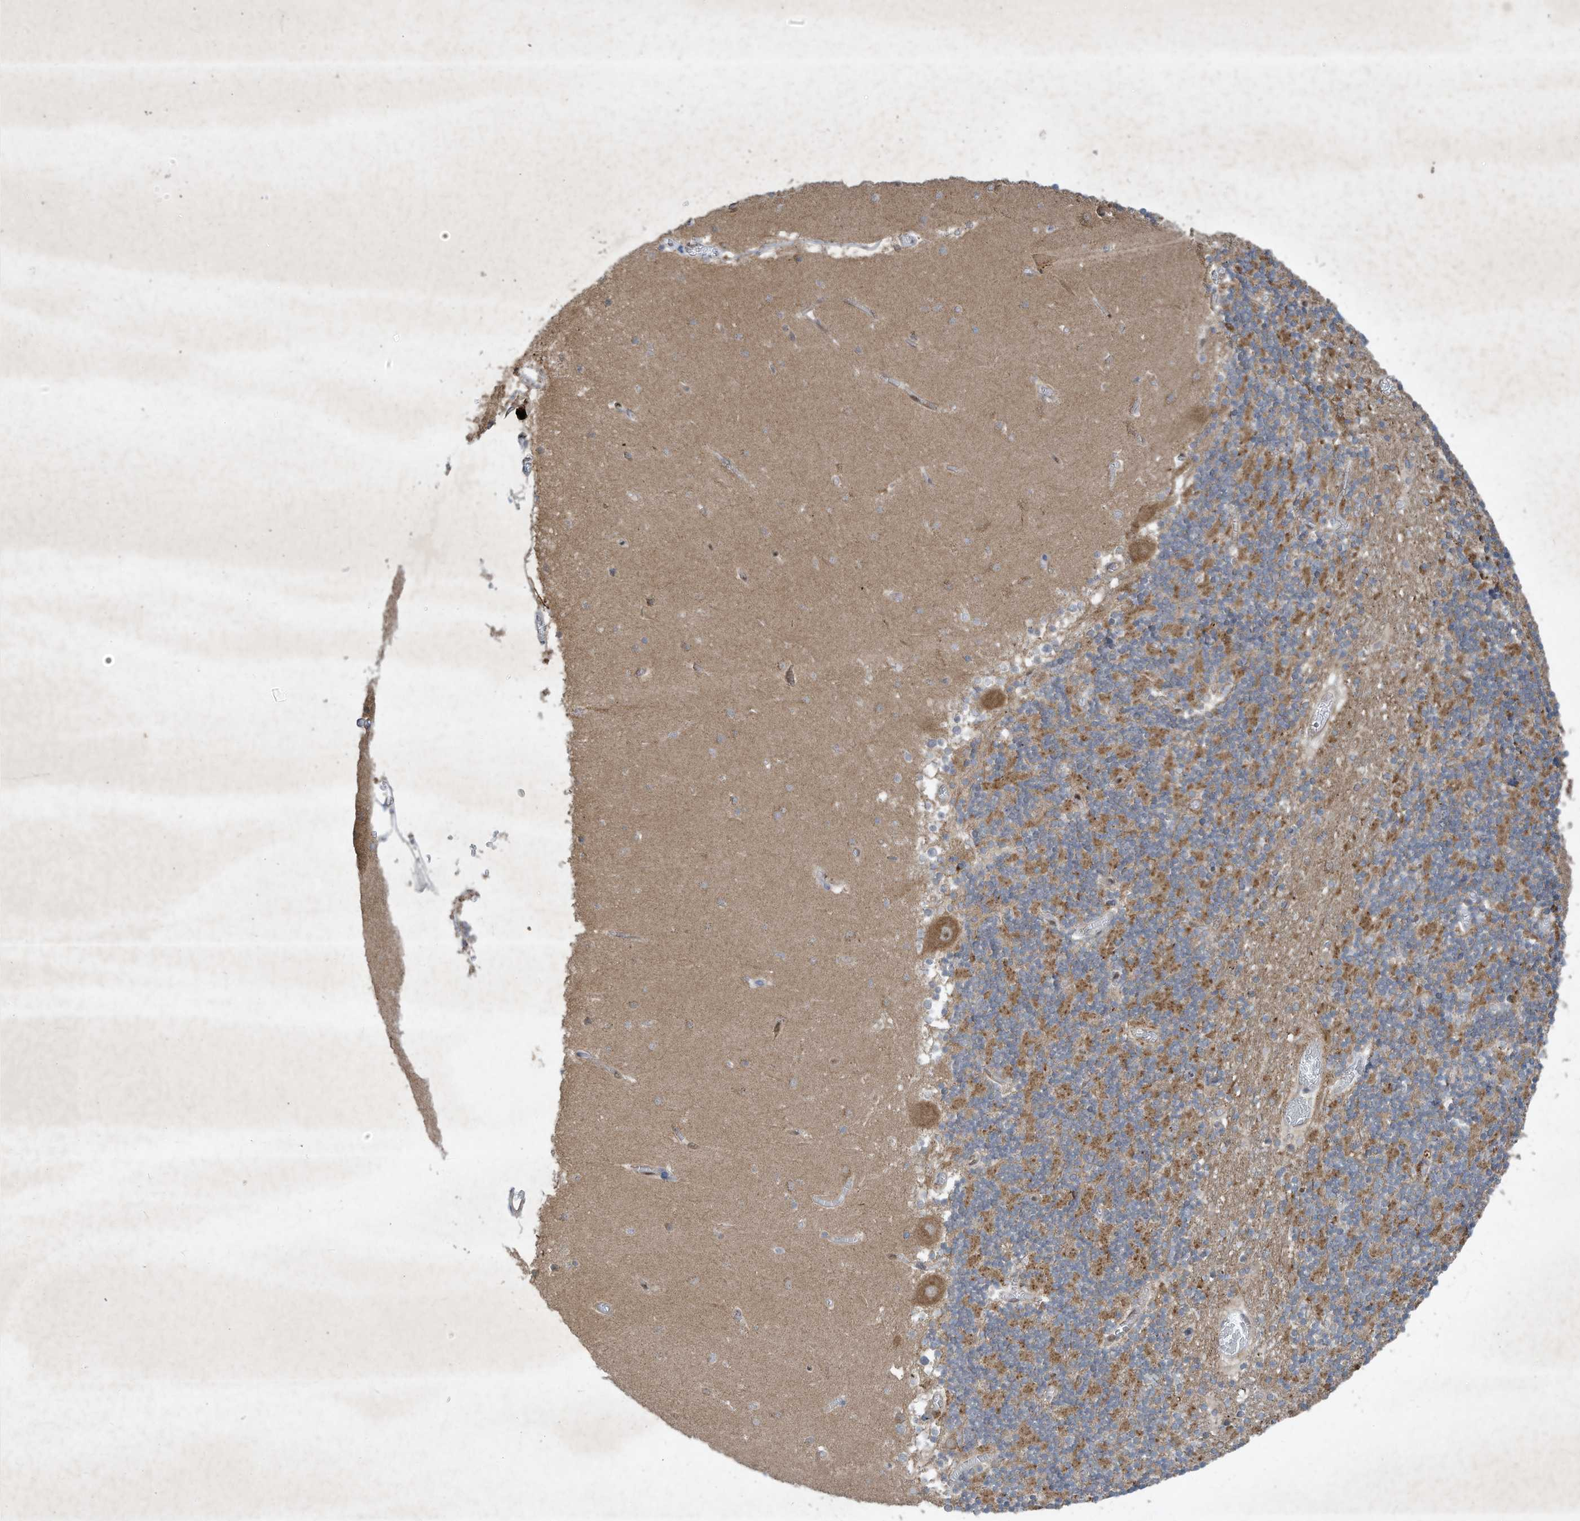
{"staining": {"intensity": "moderate", "quantity": "<25%", "location": "cytoplasmic/membranous"}, "tissue": "cerebellum", "cell_type": "Cells in granular layer", "image_type": "normal", "snomed": [{"axis": "morphology", "description": "Normal tissue, NOS"}, {"axis": "topography", "description": "Cerebellum"}], "caption": "Protein staining of normal cerebellum reveals moderate cytoplasmic/membranous staining in about <25% of cells in granular layer.", "gene": "SYNJ2", "patient": {"sex": "female", "age": 28}}